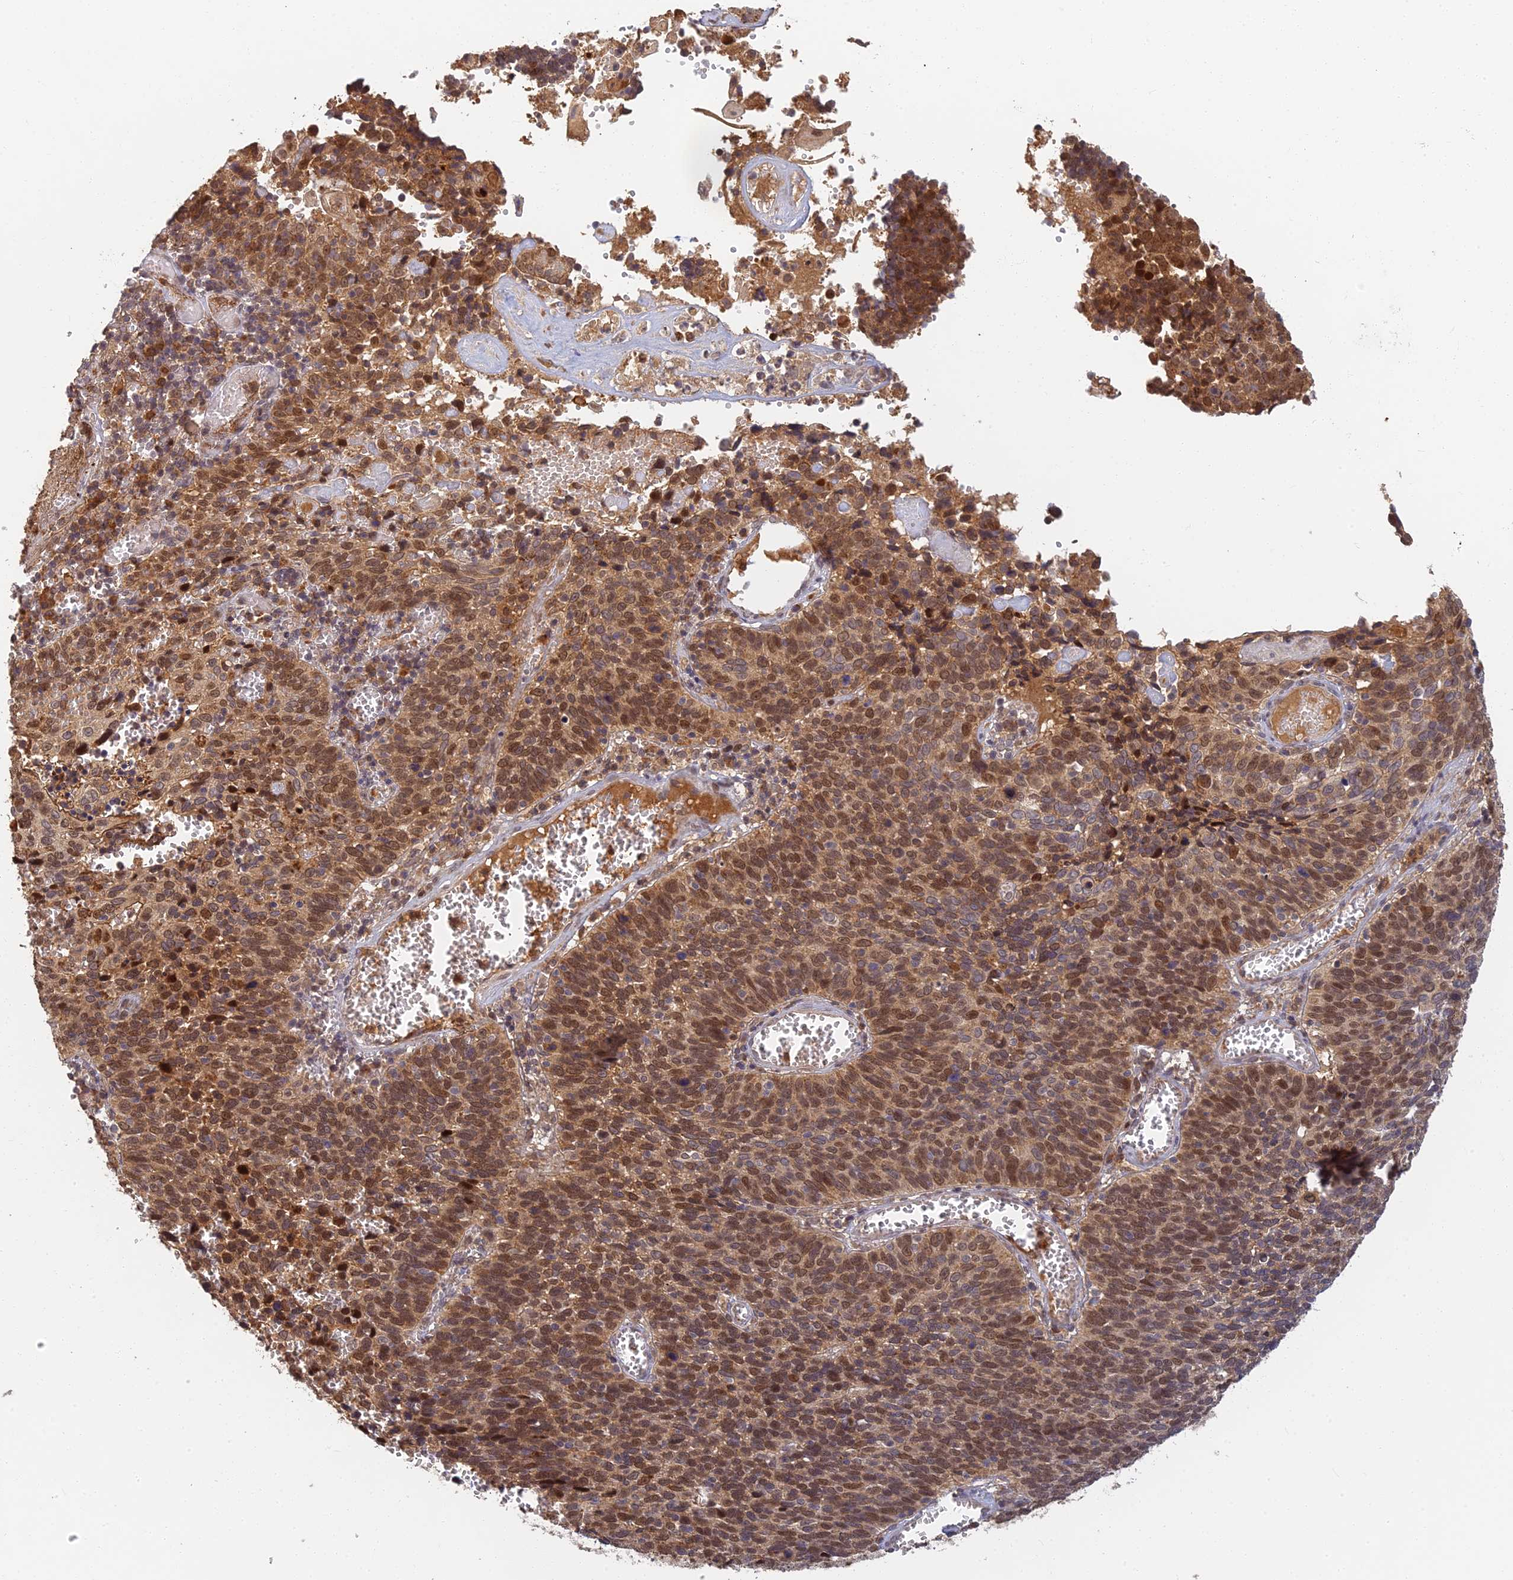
{"staining": {"intensity": "moderate", "quantity": ">75%", "location": "cytoplasmic/membranous,nuclear"}, "tissue": "cervical cancer", "cell_type": "Tumor cells", "image_type": "cancer", "snomed": [{"axis": "morphology", "description": "Squamous cell carcinoma, NOS"}, {"axis": "topography", "description": "Cervix"}], "caption": "Tumor cells display moderate cytoplasmic/membranous and nuclear expression in approximately >75% of cells in cervical squamous cell carcinoma. Immunohistochemistry stains the protein of interest in brown and the nuclei are stained blue.", "gene": "RGL3", "patient": {"sex": "female", "age": 39}}